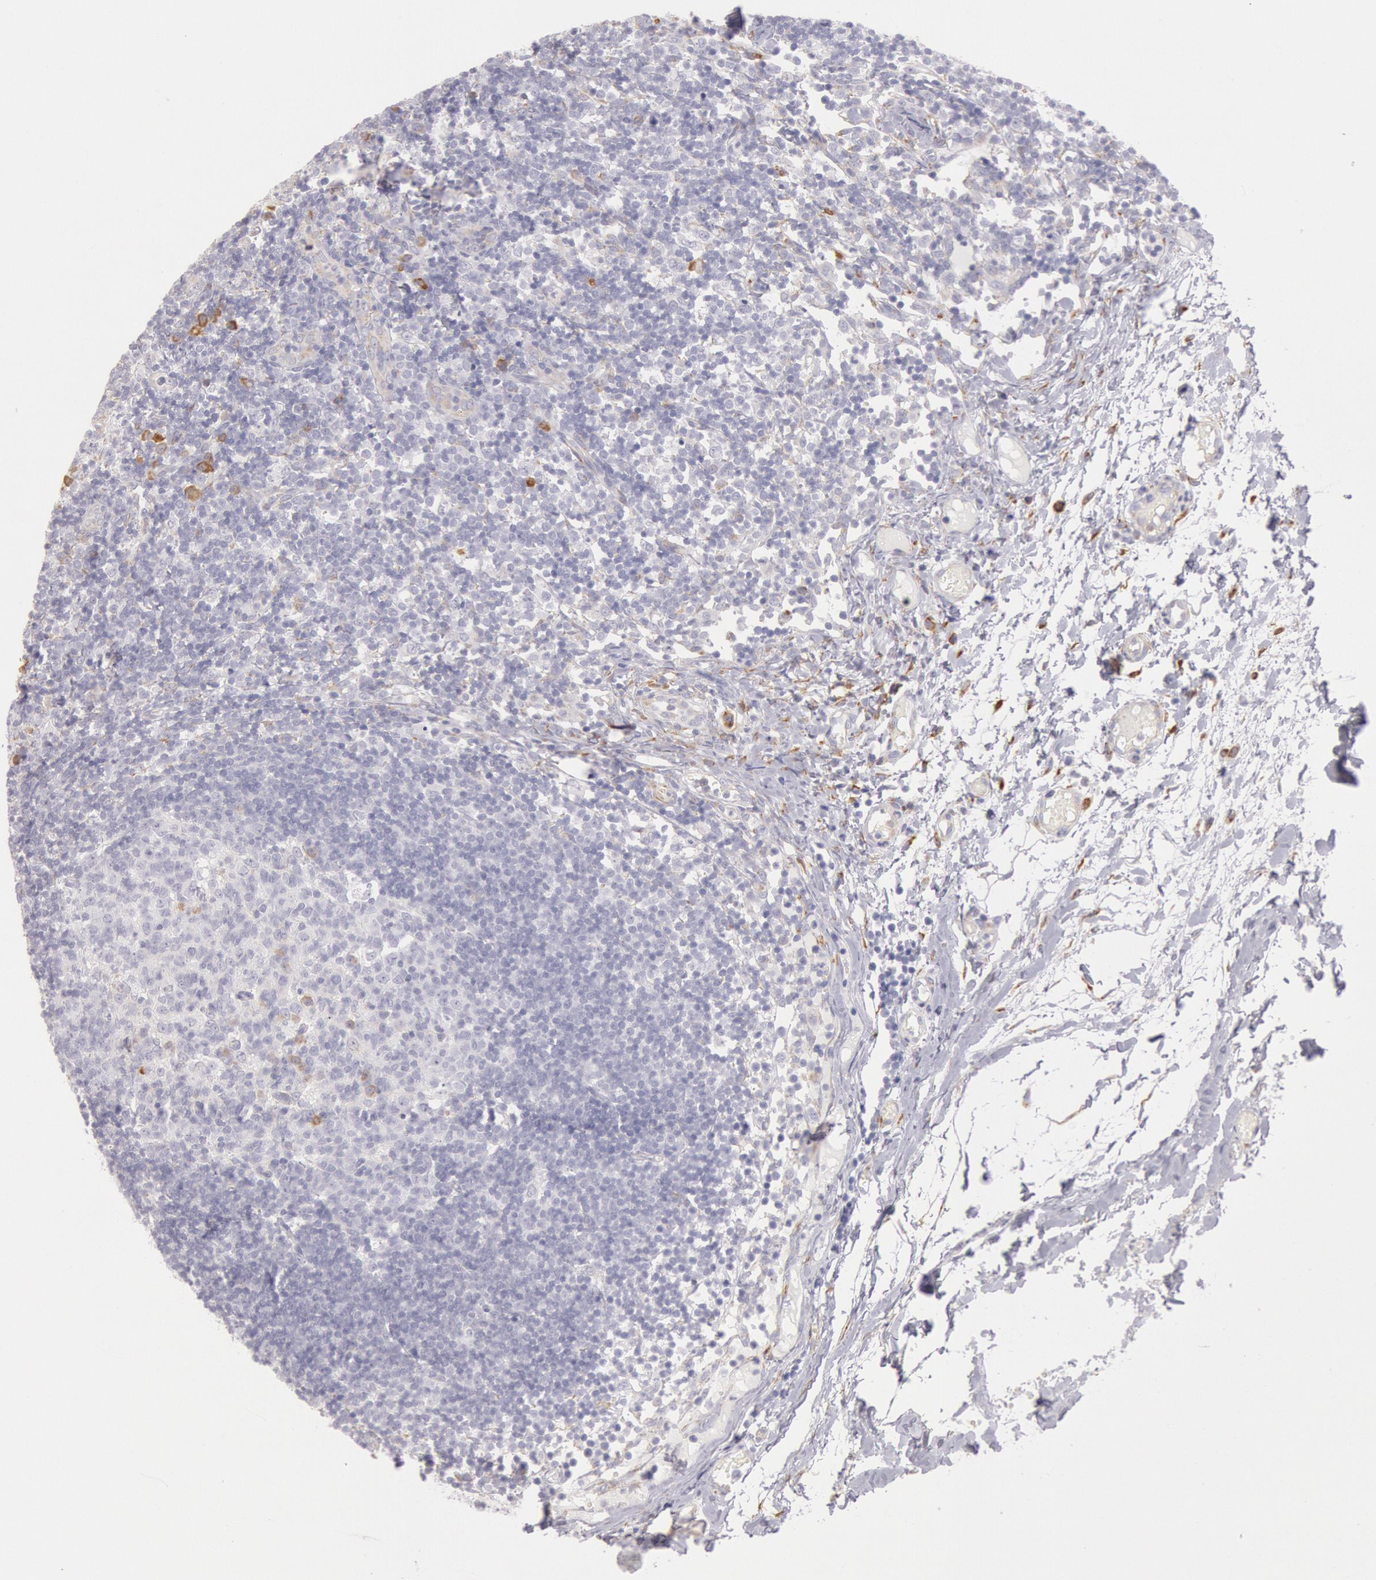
{"staining": {"intensity": "strong", "quantity": "<25%", "location": "cytoplasmic/membranous"}, "tissue": "lymph node", "cell_type": "Germinal center cells", "image_type": "normal", "snomed": [{"axis": "morphology", "description": "Normal tissue, NOS"}, {"axis": "morphology", "description": "Inflammation, NOS"}, {"axis": "topography", "description": "Lymph node"}, {"axis": "topography", "description": "Salivary gland"}], "caption": "About <25% of germinal center cells in unremarkable human lymph node demonstrate strong cytoplasmic/membranous protein staining as visualized by brown immunohistochemical staining.", "gene": "CIDEB", "patient": {"sex": "male", "age": 3}}